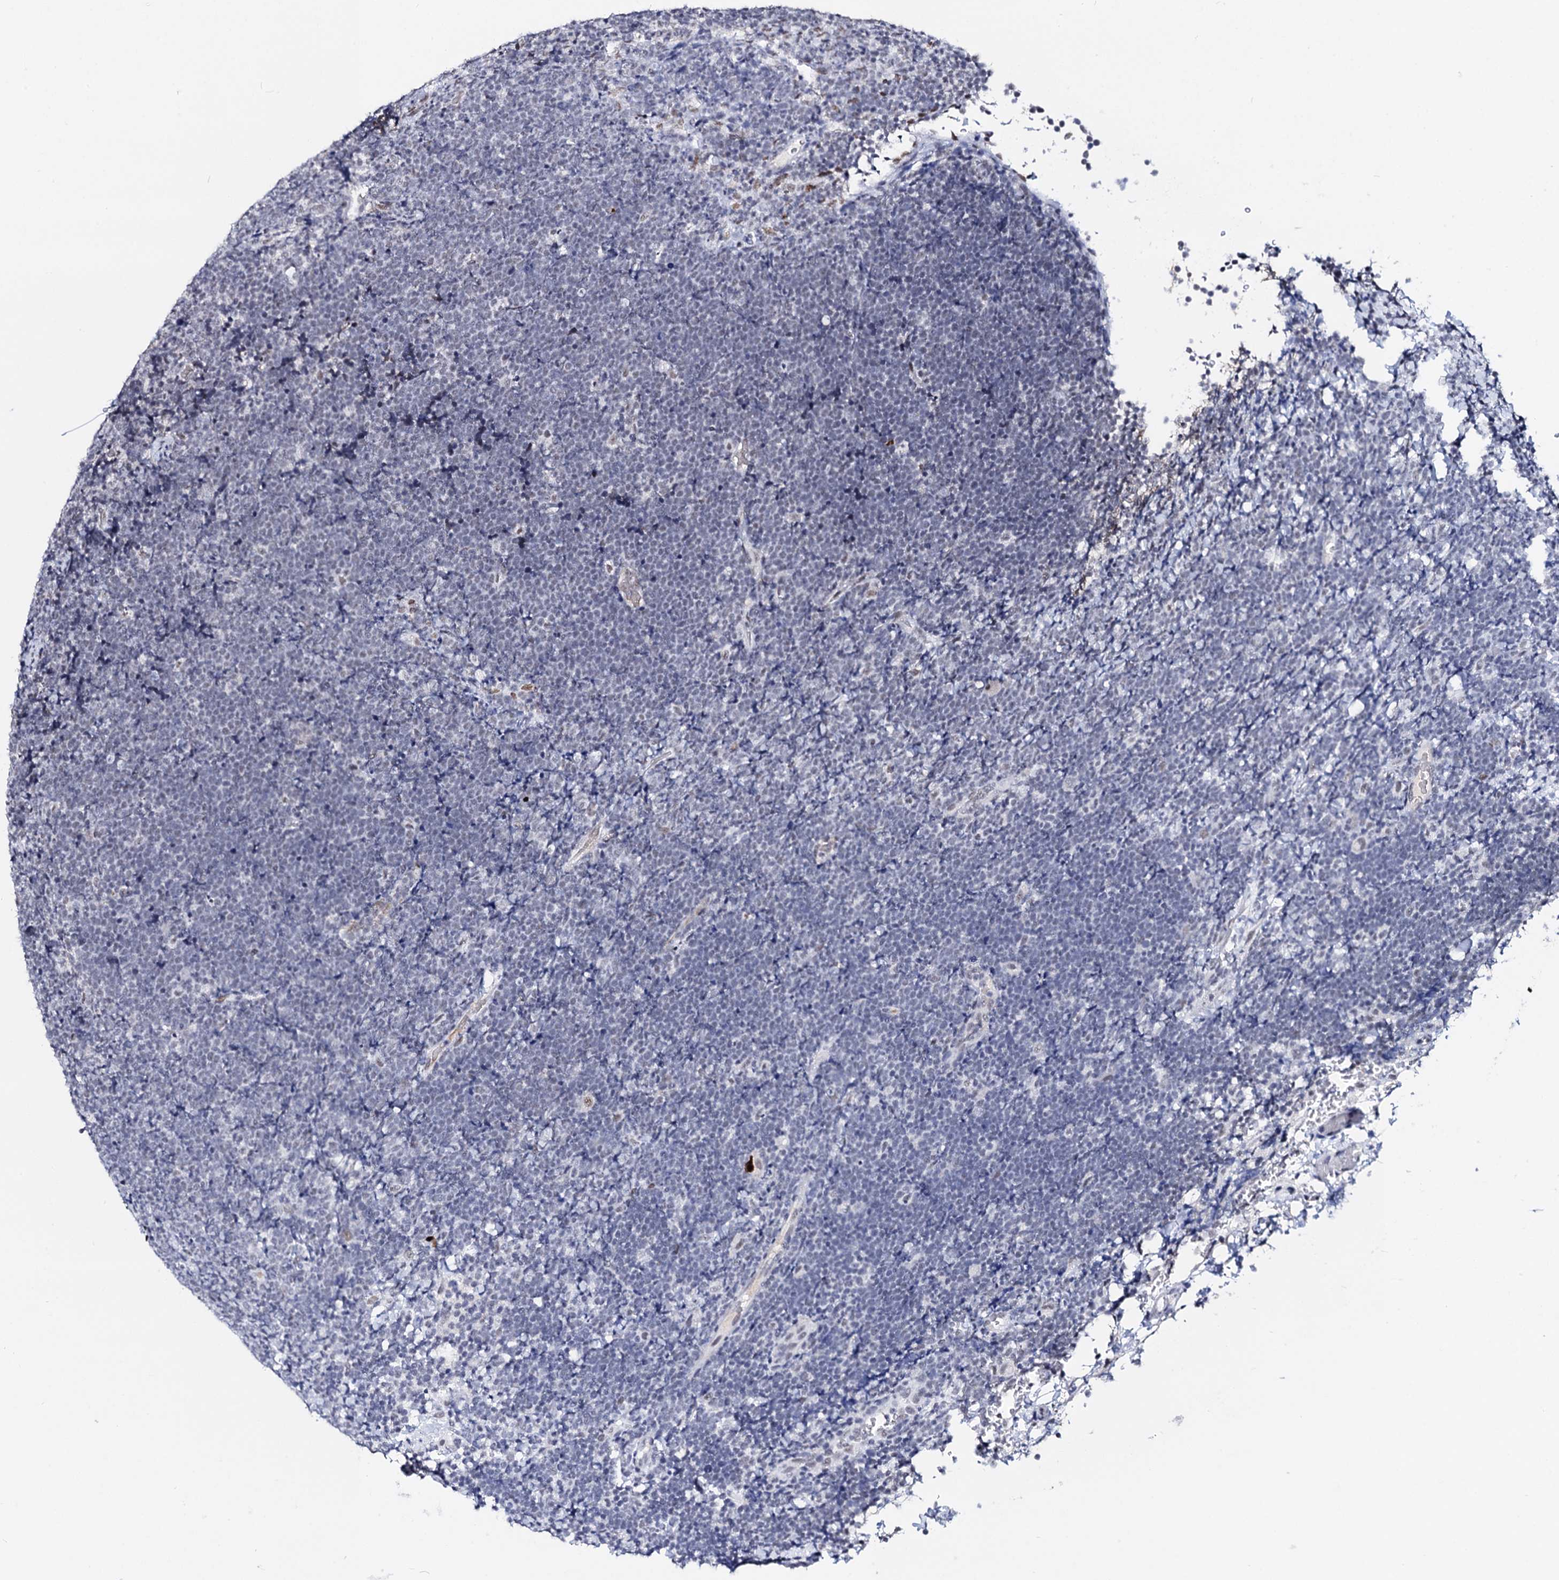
{"staining": {"intensity": "negative", "quantity": "none", "location": "none"}, "tissue": "lymphoma", "cell_type": "Tumor cells", "image_type": "cancer", "snomed": [{"axis": "morphology", "description": "Malignant lymphoma, non-Hodgkin's type, High grade"}, {"axis": "topography", "description": "Lymph node"}], "caption": "The histopathology image demonstrates no significant positivity in tumor cells of malignant lymphoma, non-Hodgkin's type (high-grade).", "gene": "SFSWAP", "patient": {"sex": "male", "age": 13}}